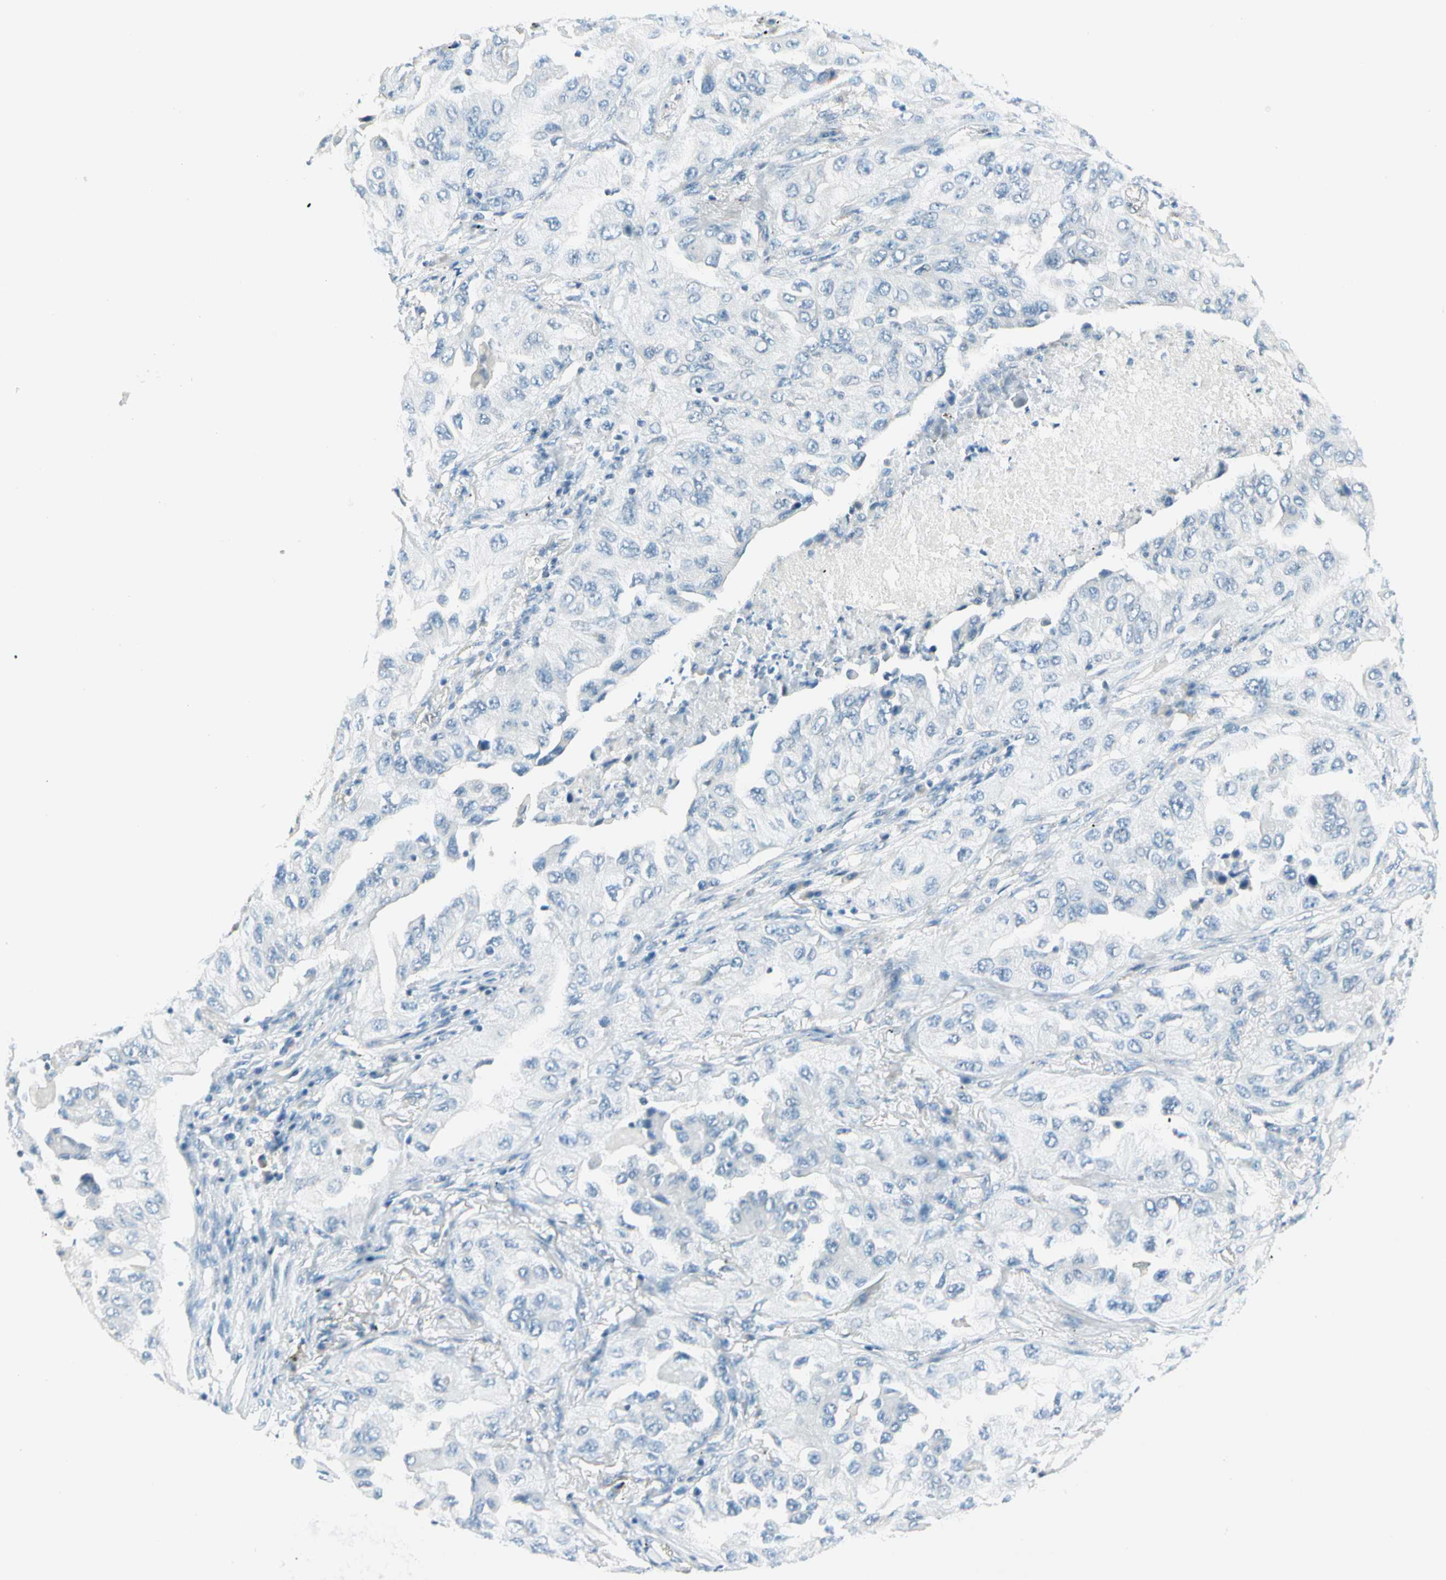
{"staining": {"intensity": "negative", "quantity": "none", "location": "none"}, "tissue": "lung cancer", "cell_type": "Tumor cells", "image_type": "cancer", "snomed": [{"axis": "morphology", "description": "Adenocarcinoma, NOS"}, {"axis": "topography", "description": "Lung"}], "caption": "High magnification brightfield microscopy of adenocarcinoma (lung) stained with DAB (3,3'-diaminobenzidine) (brown) and counterstained with hematoxylin (blue): tumor cells show no significant staining. (DAB (3,3'-diaminobenzidine) IHC visualized using brightfield microscopy, high magnification).", "gene": "ZSCAN1", "patient": {"sex": "female", "age": 65}}